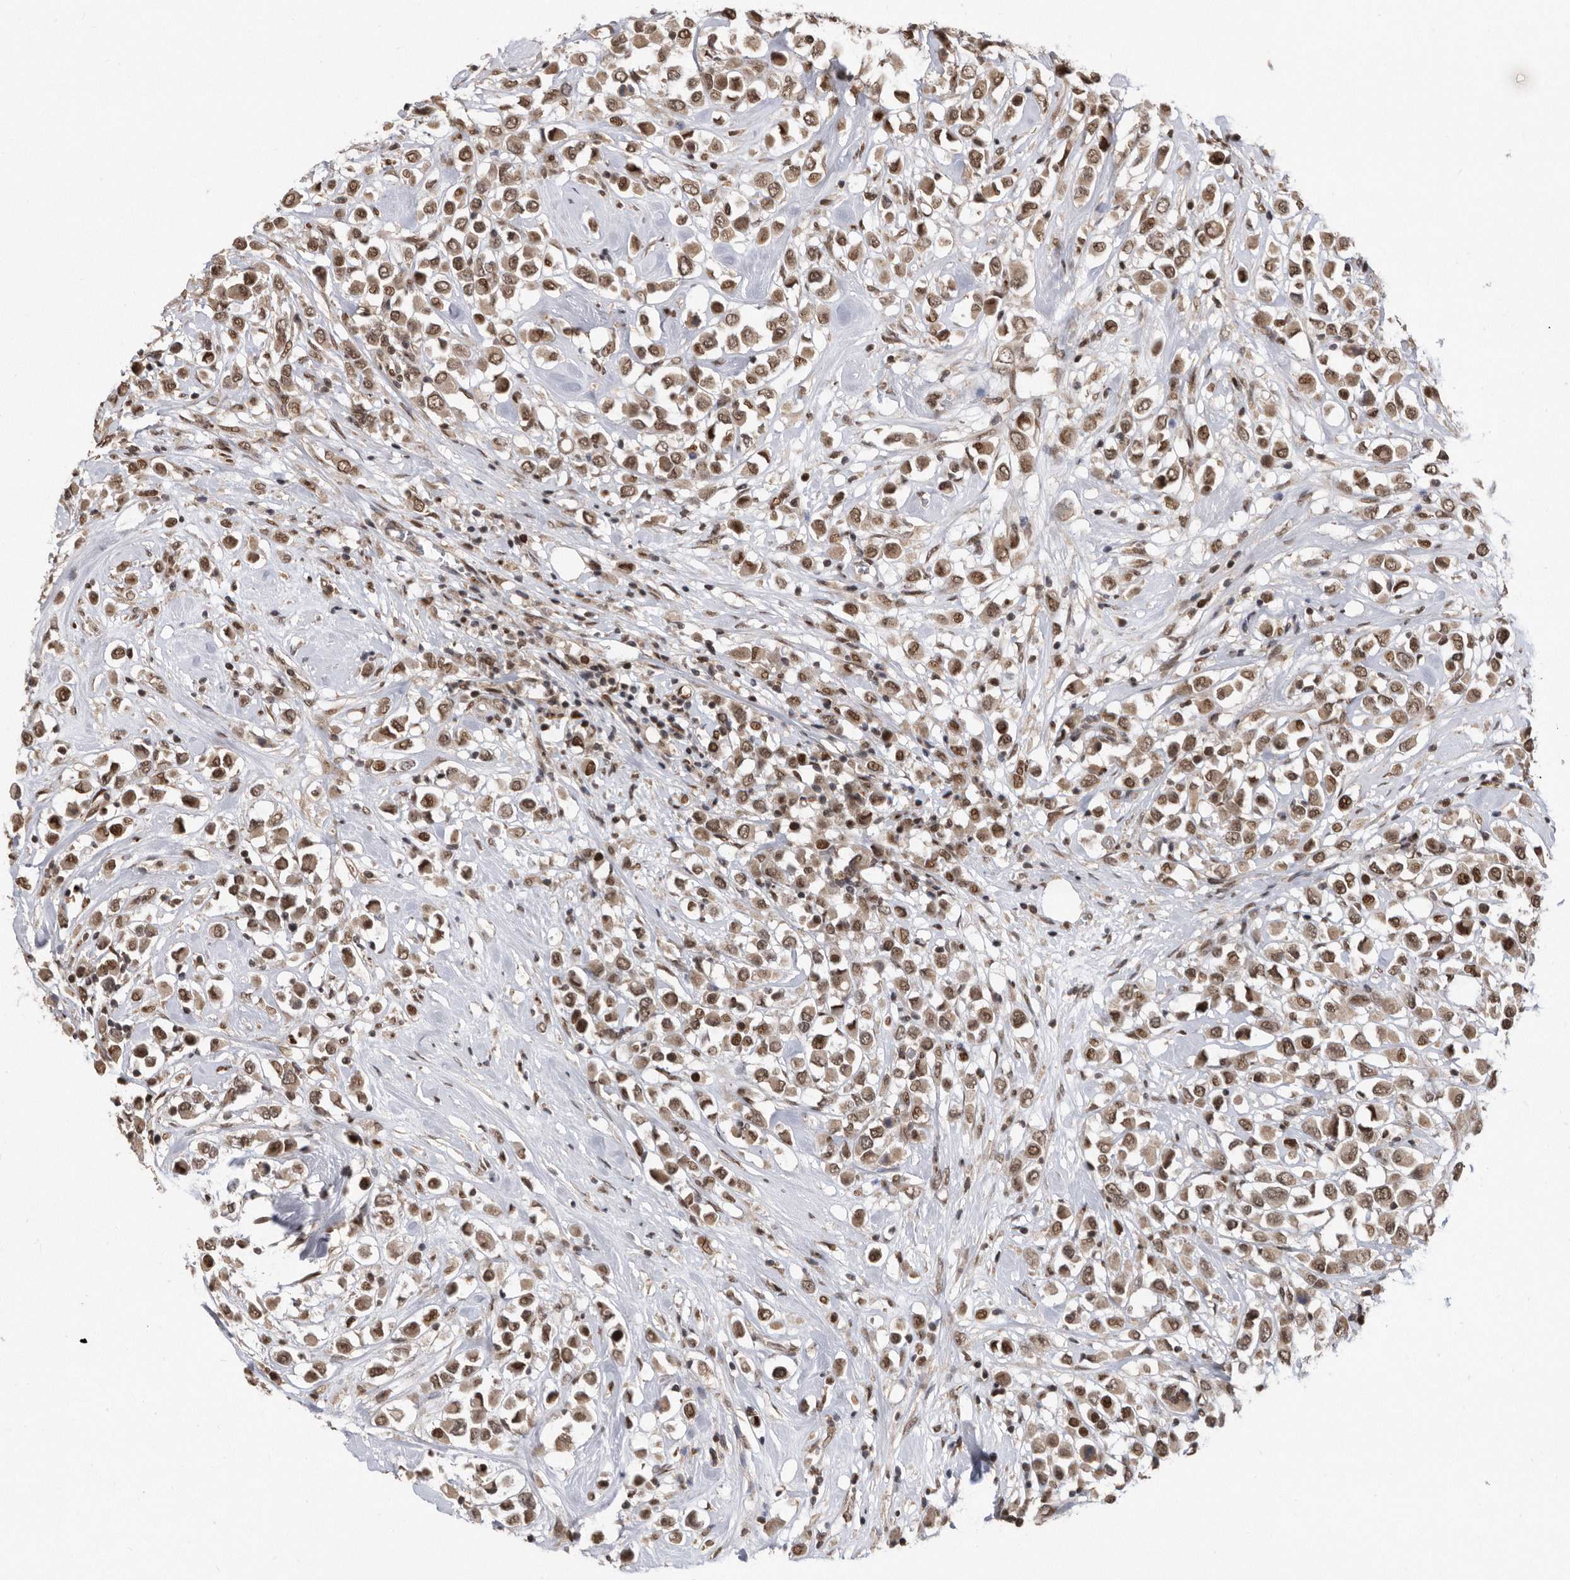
{"staining": {"intensity": "moderate", "quantity": ">75%", "location": "cytoplasmic/membranous,nuclear"}, "tissue": "breast cancer", "cell_type": "Tumor cells", "image_type": "cancer", "snomed": [{"axis": "morphology", "description": "Duct carcinoma"}, {"axis": "topography", "description": "Breast"}], "caption": "This photomicrograph displays breast invasive ductal carcinoma stained with IHC to label a protein in brown. The cytoplasmic/membranous and nuclear of tumor cells show moderate positivity for the protein. Nuclei are counter-stained blue.", "gene": "TDRD3", "patient": {"sex": "female", "age": 61}}